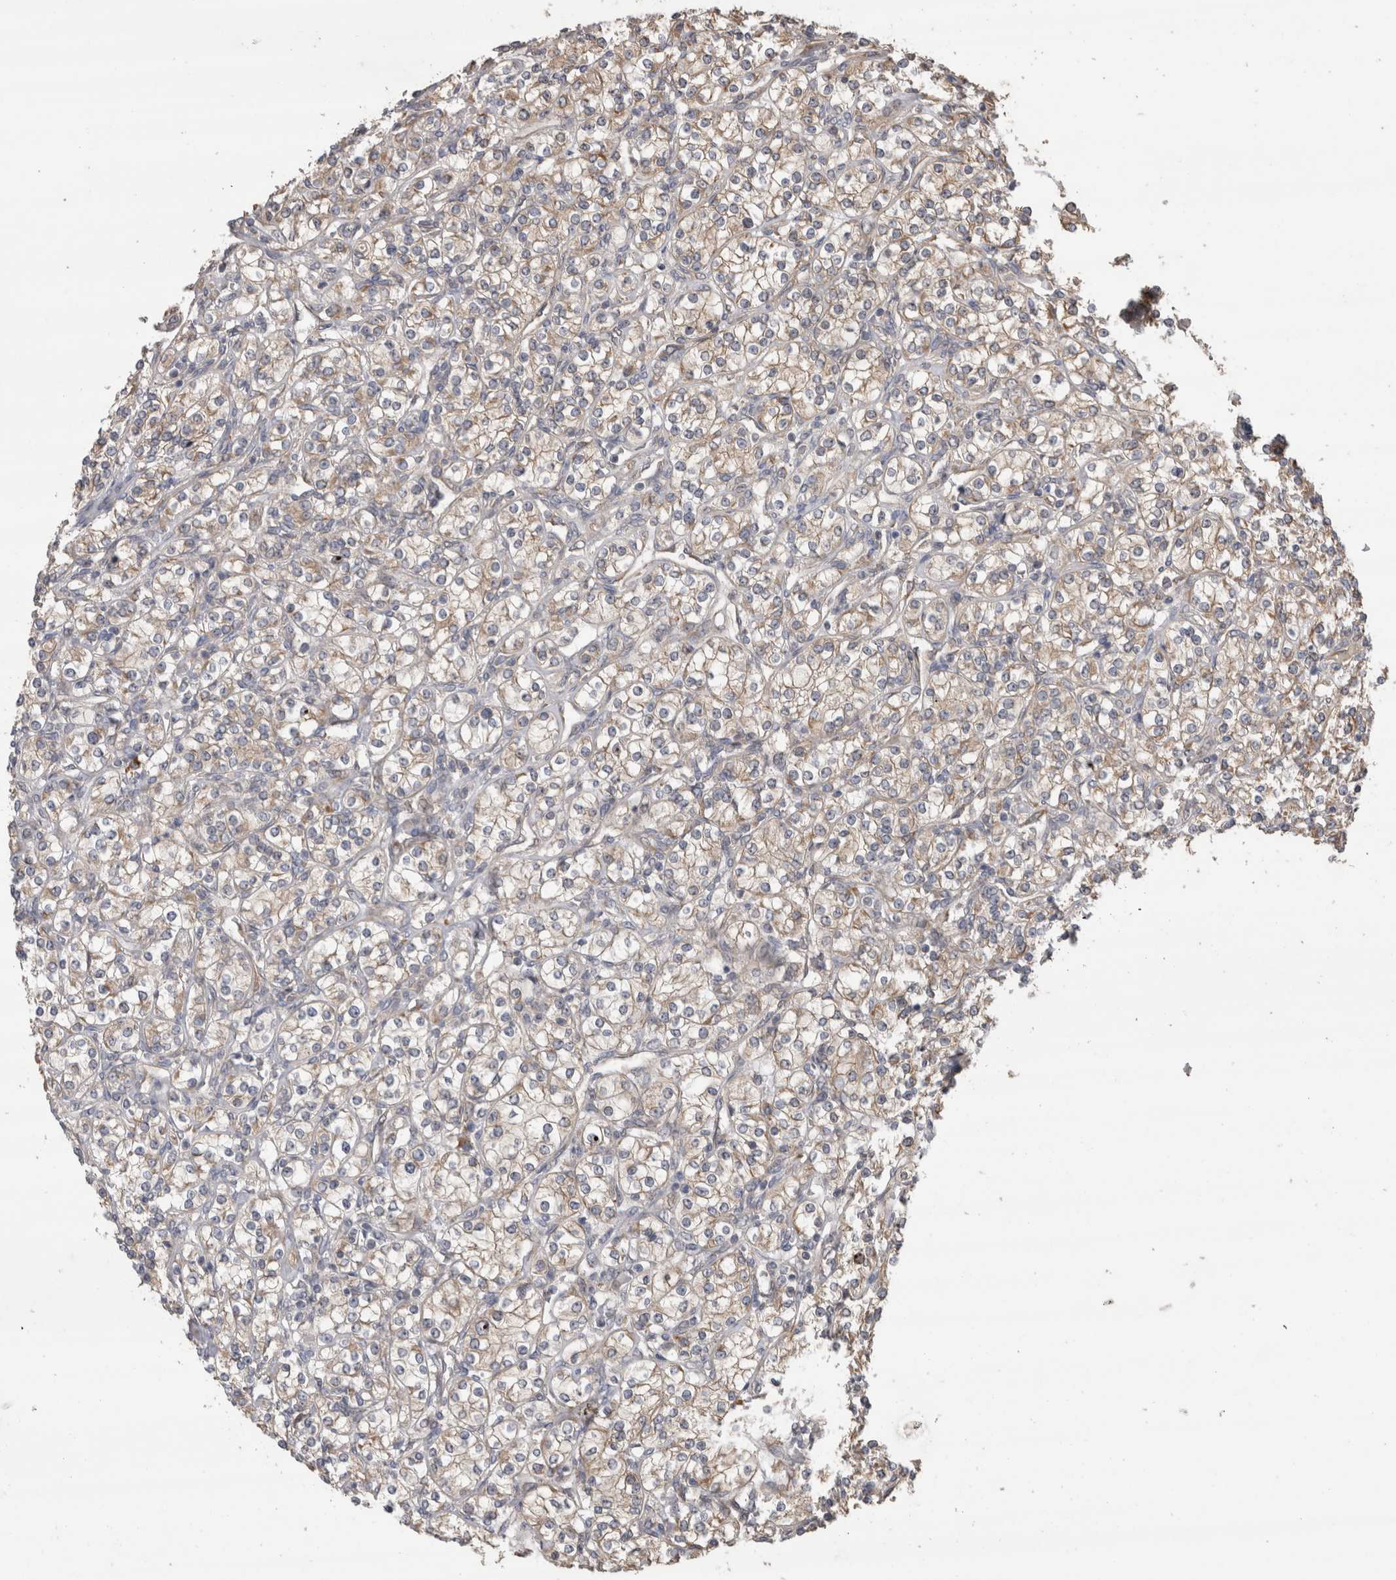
{"staining": {"intensity": "weak", "quantity": "25%-75%", "location": "cytoplasmic/membranous"}, "tissue": "renal cancer", "cell_type": "Tumor cells", "image_type": "cancer", "snomed": [{"axis": "morphology", "description": "Adenocarcinoma, NOS"}, {"axis": "topography", "description": "Kidney"}], "caption": "A micrograph of human renal cancer stained for a protein shows weak cytoplasmic/membranous brown staining in tumor cells.", "gene": "TBCE", "patient": {"sex": "male", "age": 77}}